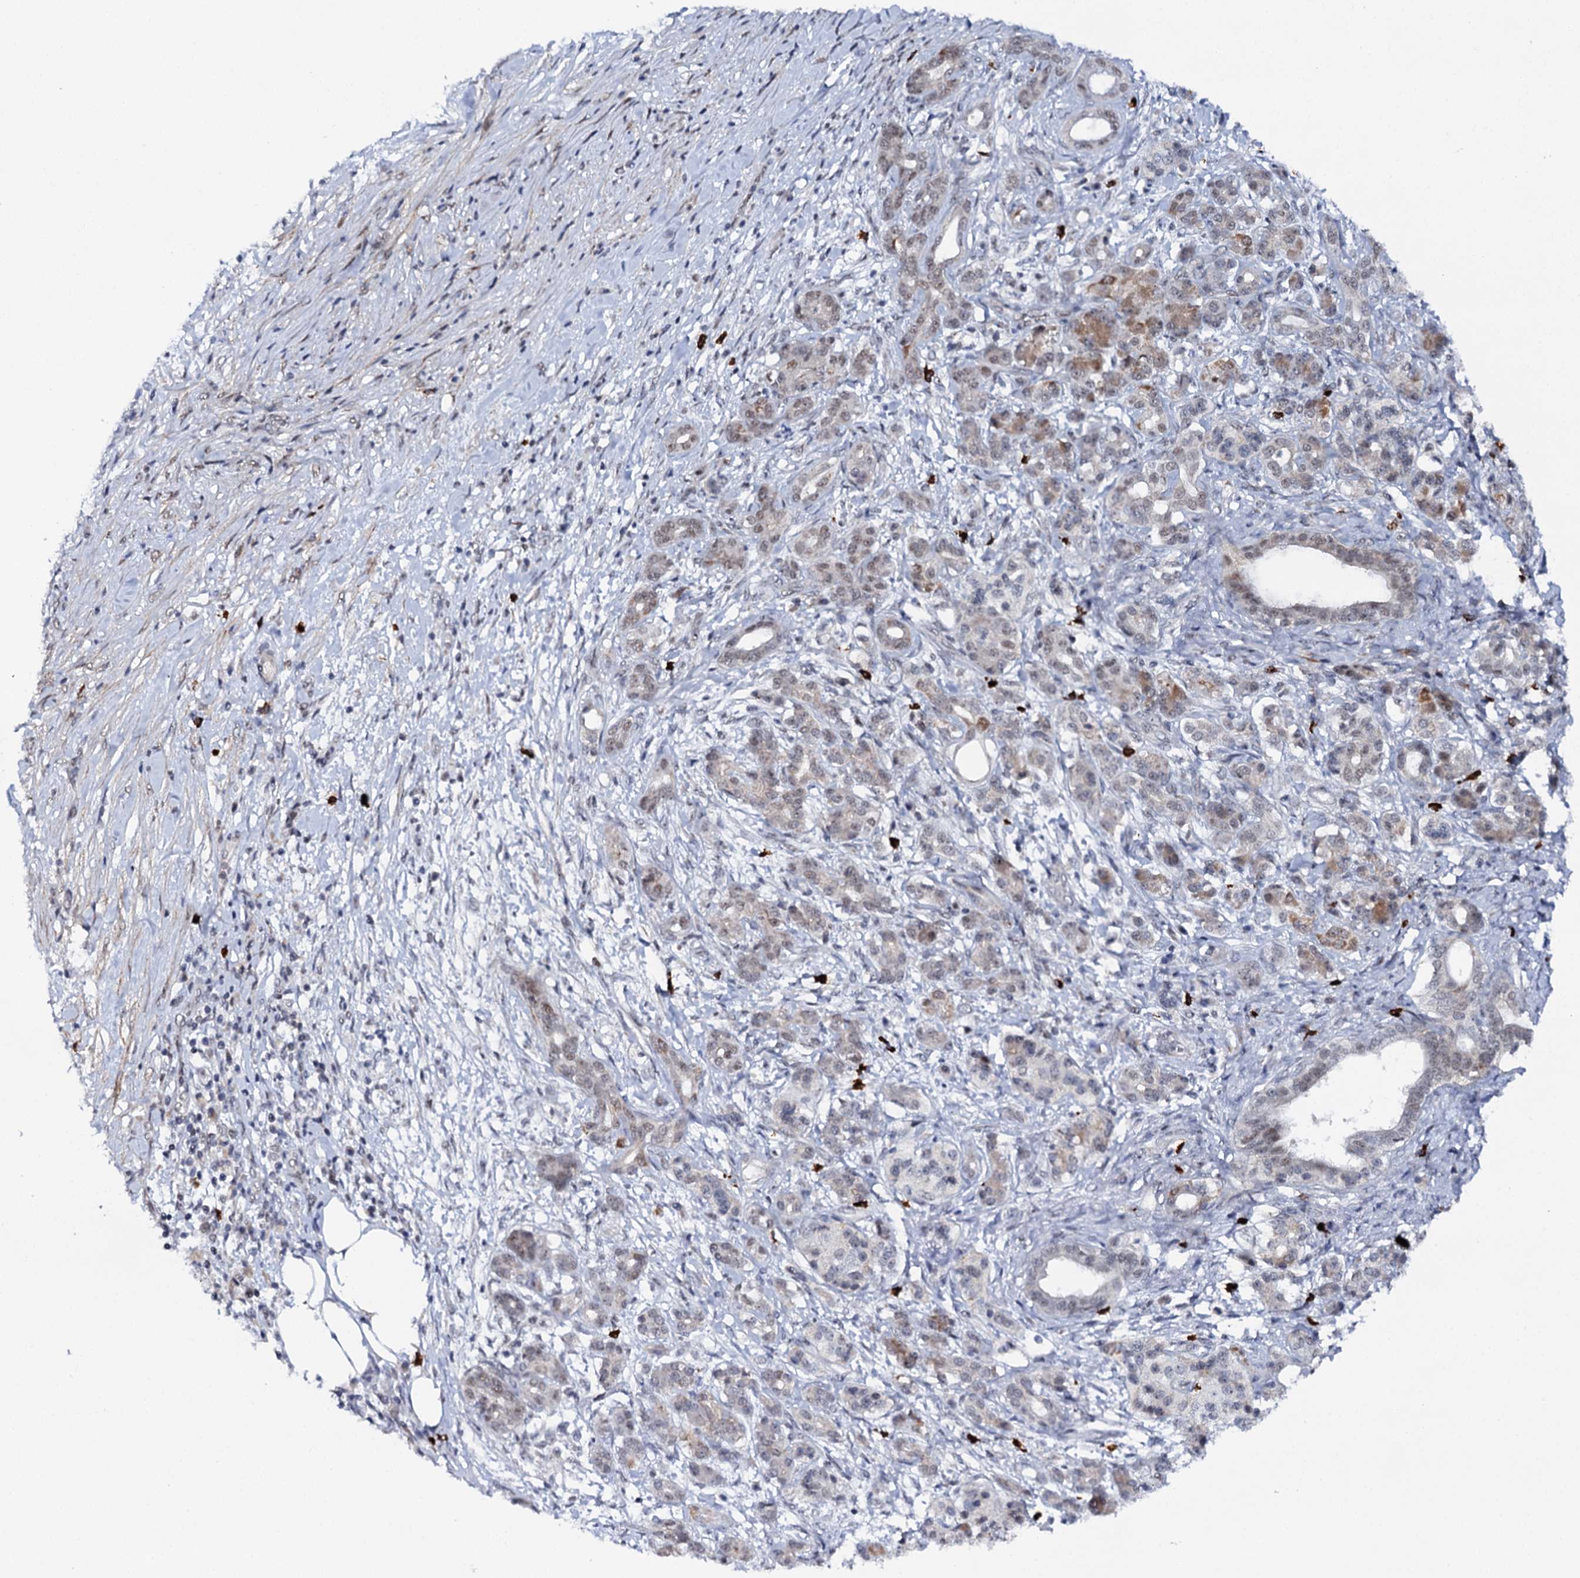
{"staining": {"intensity": "weak", "quantity": "<25%", "location": "cytoplasmic/membranous,nuclear"}, "tissue": "pancreatic cancer", "cell_type": "Tumor cells", "image_type": "cancer", "snomed": [{"axis": "morphology", "description": "Adenocarcinoma, NOS"}, {"axis": "topography", "description": "Pancreas"}], "caption": "Tumor cells are negative for protein expression in human pancreatic cancer. Brightfield microscopy of immunohistochemistry stained with DAB (brown) and hematoxylin (blue), captured at high magnification.", "gene": "BUD13", "patient": {"sex": "female", "age": 55}}